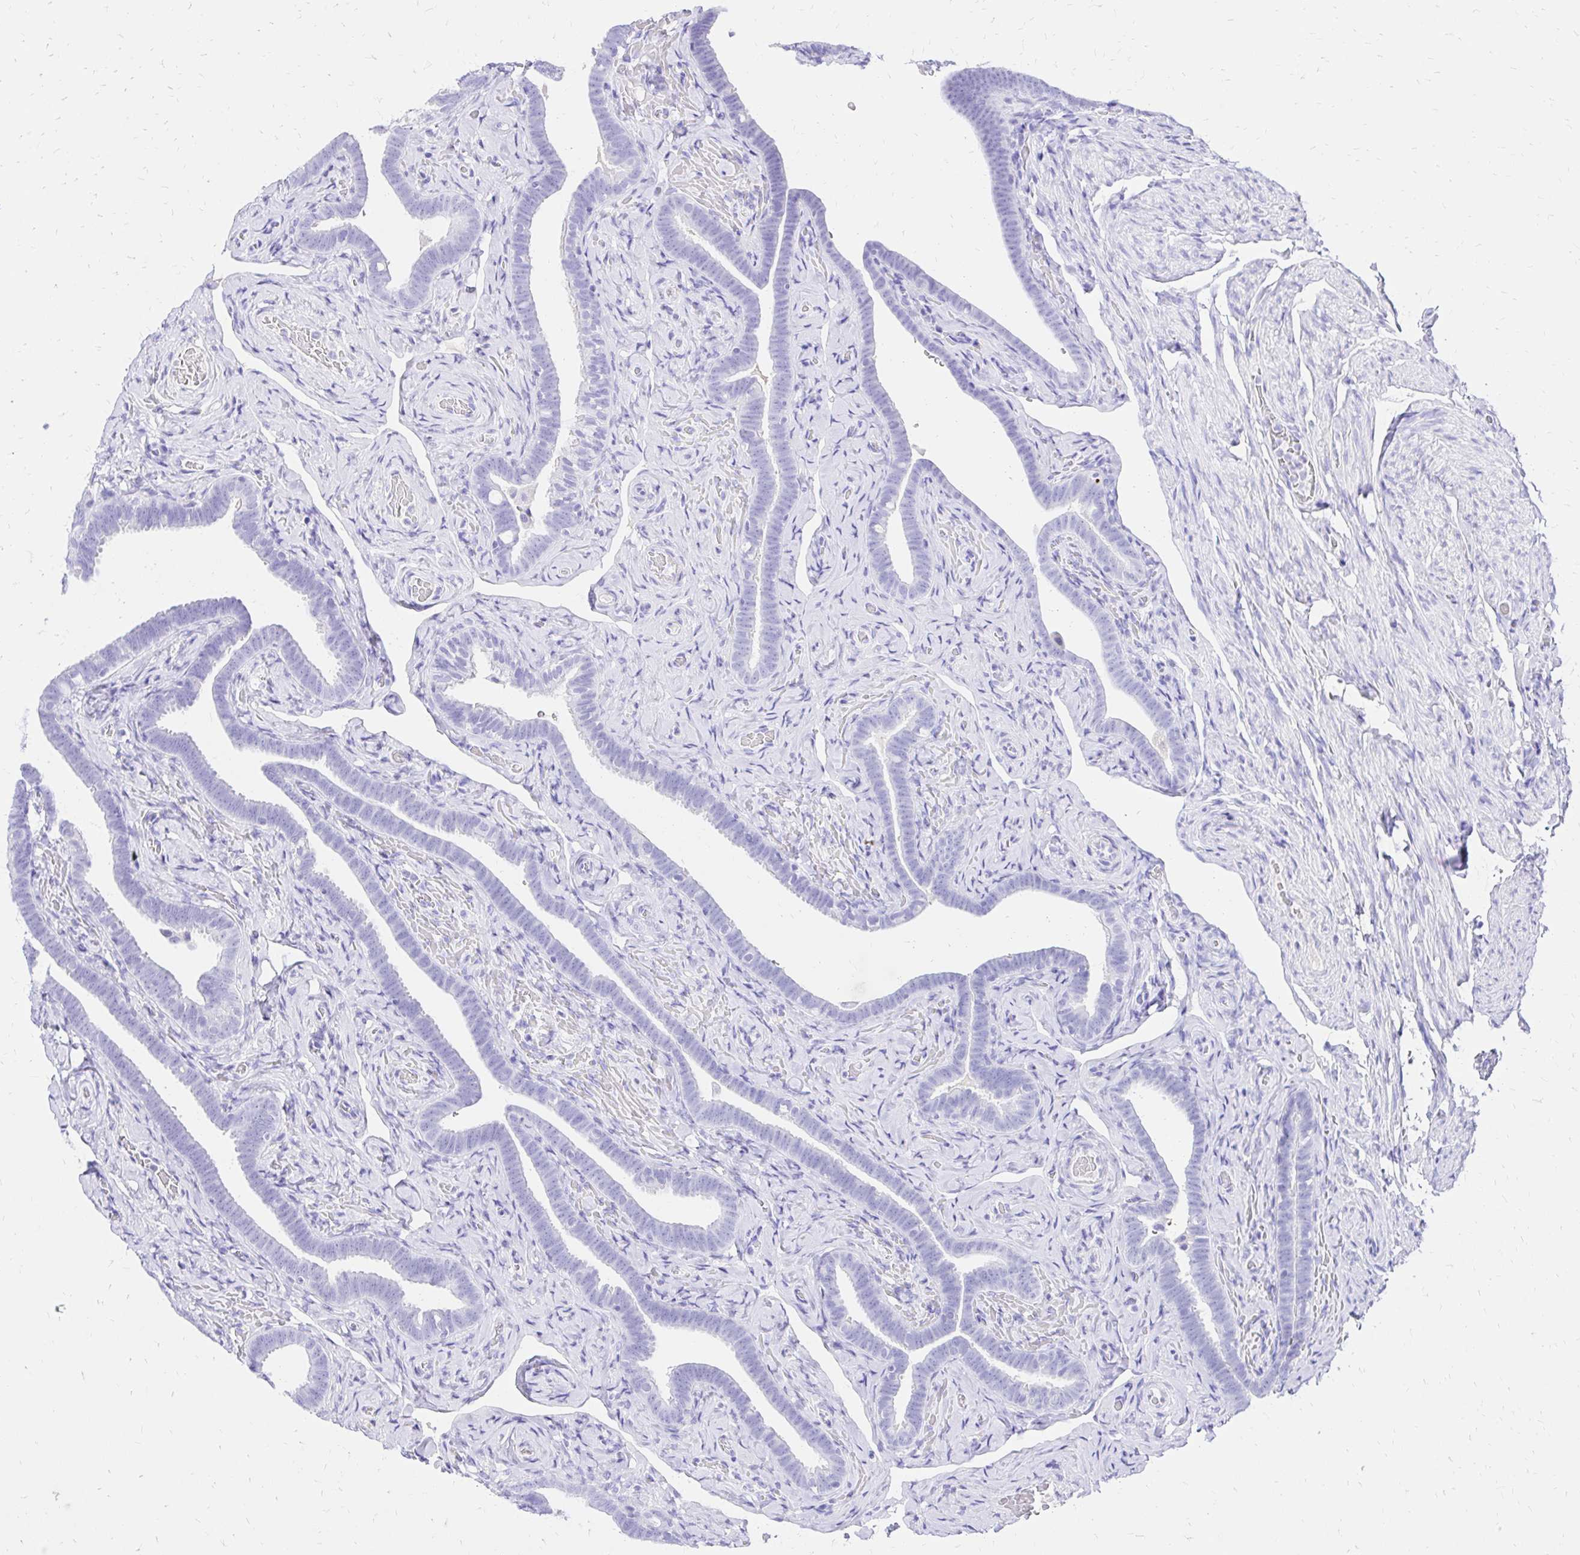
{"staining": {"intensity": "negative", "quantity": "none", "location": "none"}, "tissue": "fallopian tube", "cell_type": "Glandular cells", "image_type": "normal", "snomed": [{"axis": "morphology", "description": "Normal tissue, NOS"}, {"axis": "topography", "description": "Fallopian tube"}], "caption": "Immunohistochemistry (IHC) of benign human fallopian tube shows no positivity in glandular cells. Nuclei are stained in blue.", "gene": "S100G", "patient": {"sex": "female", "age": 69}}